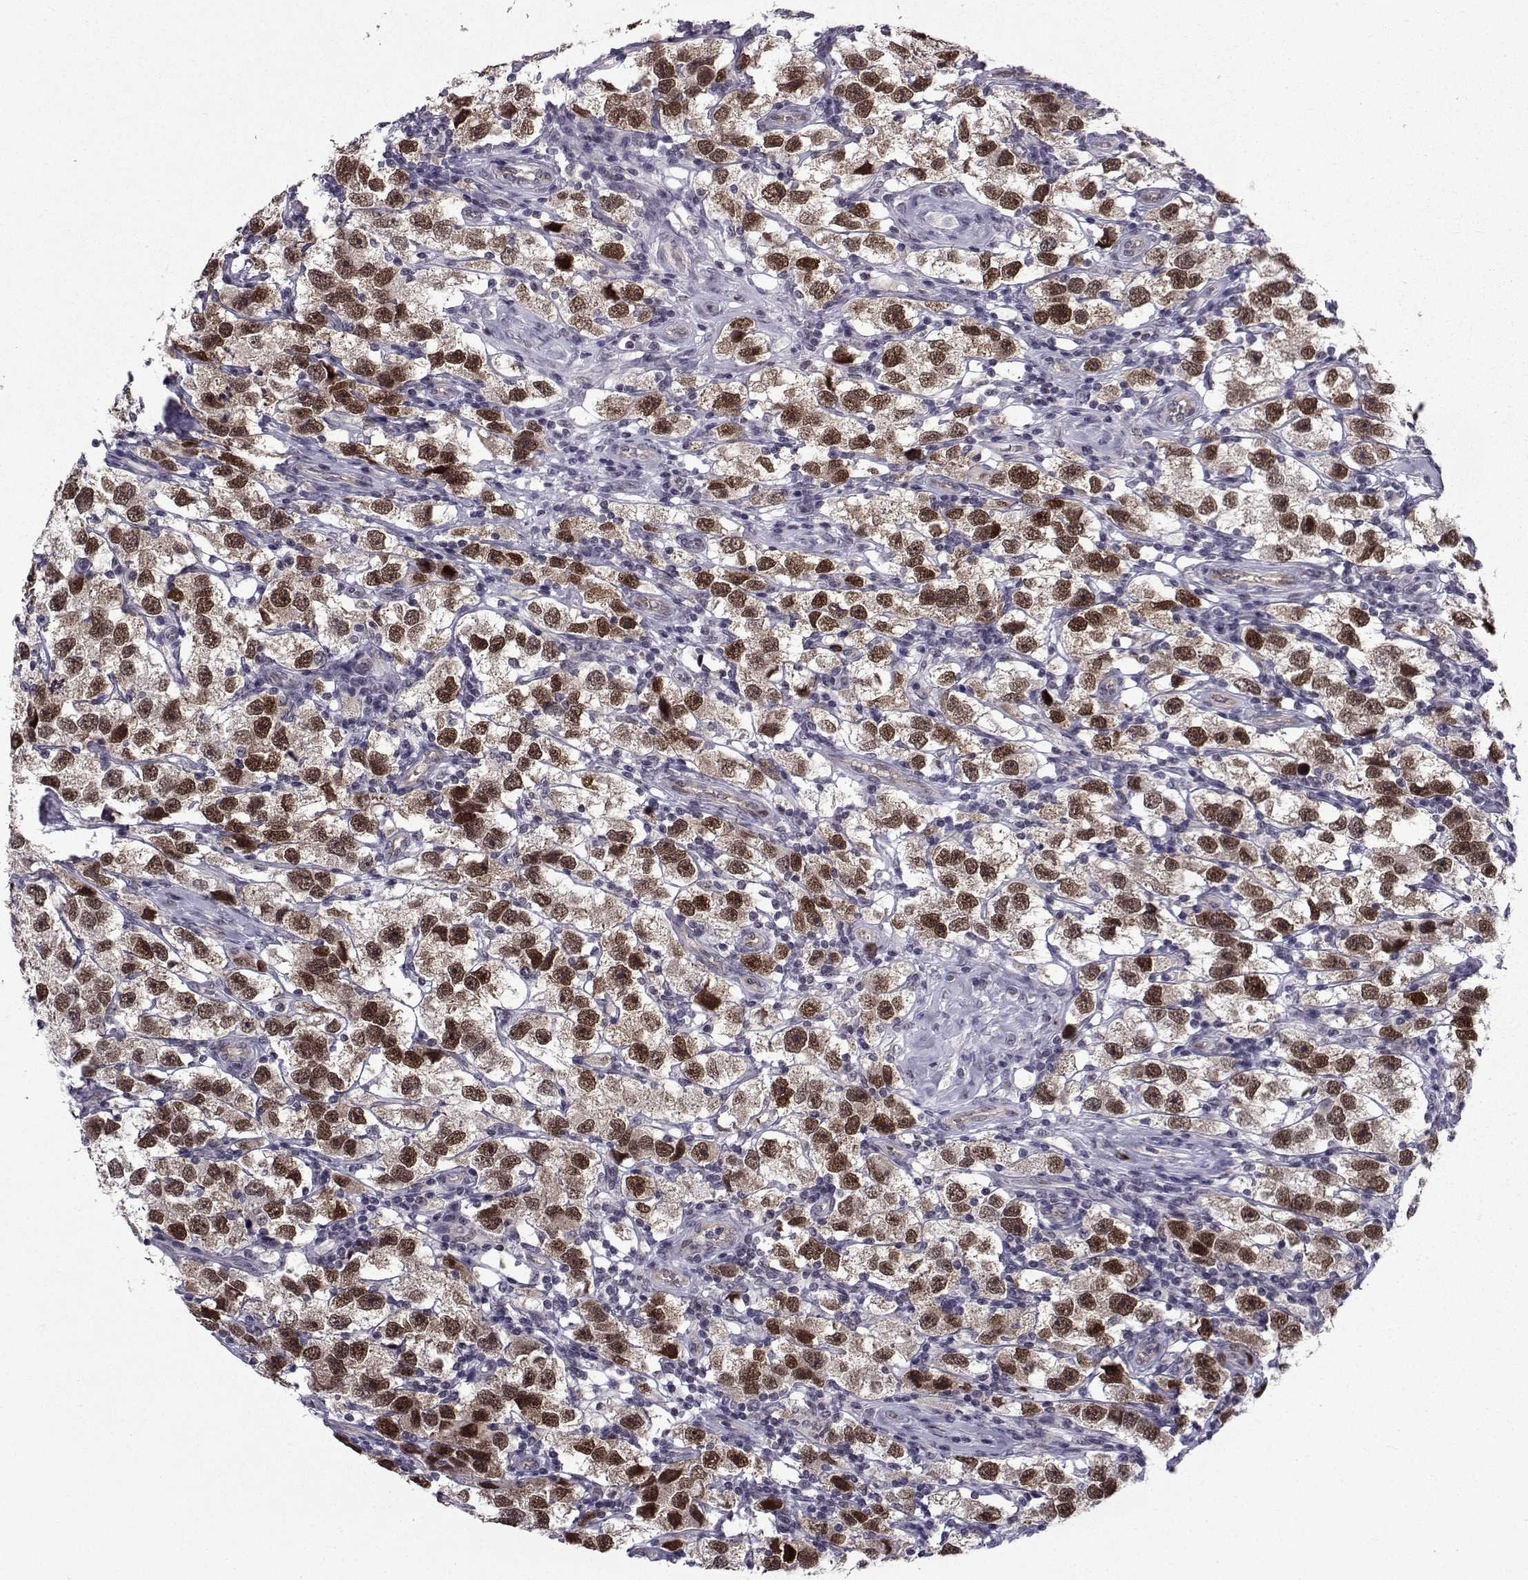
{"staining": {"intensity": "strong", "quantity": ">75%", "location": "nuclear"}, "tissue": "testis cancer", "cell_type": "Tumor cells", "image_type": "cancer", "snomed": [{"axis": "morphology", "description": "Seminoma, NOS"}, {"axis": "topography", "description": "Testis"}], "caption": "The micrograph shows immunohistochemical staining of testis cancer. There is strong nuclear expression is identified in approximately >75% of tumor cells. Nuclei are stained in blue.", "gene": "RBM24", "patient": {"sex": "male", "age": 26}}